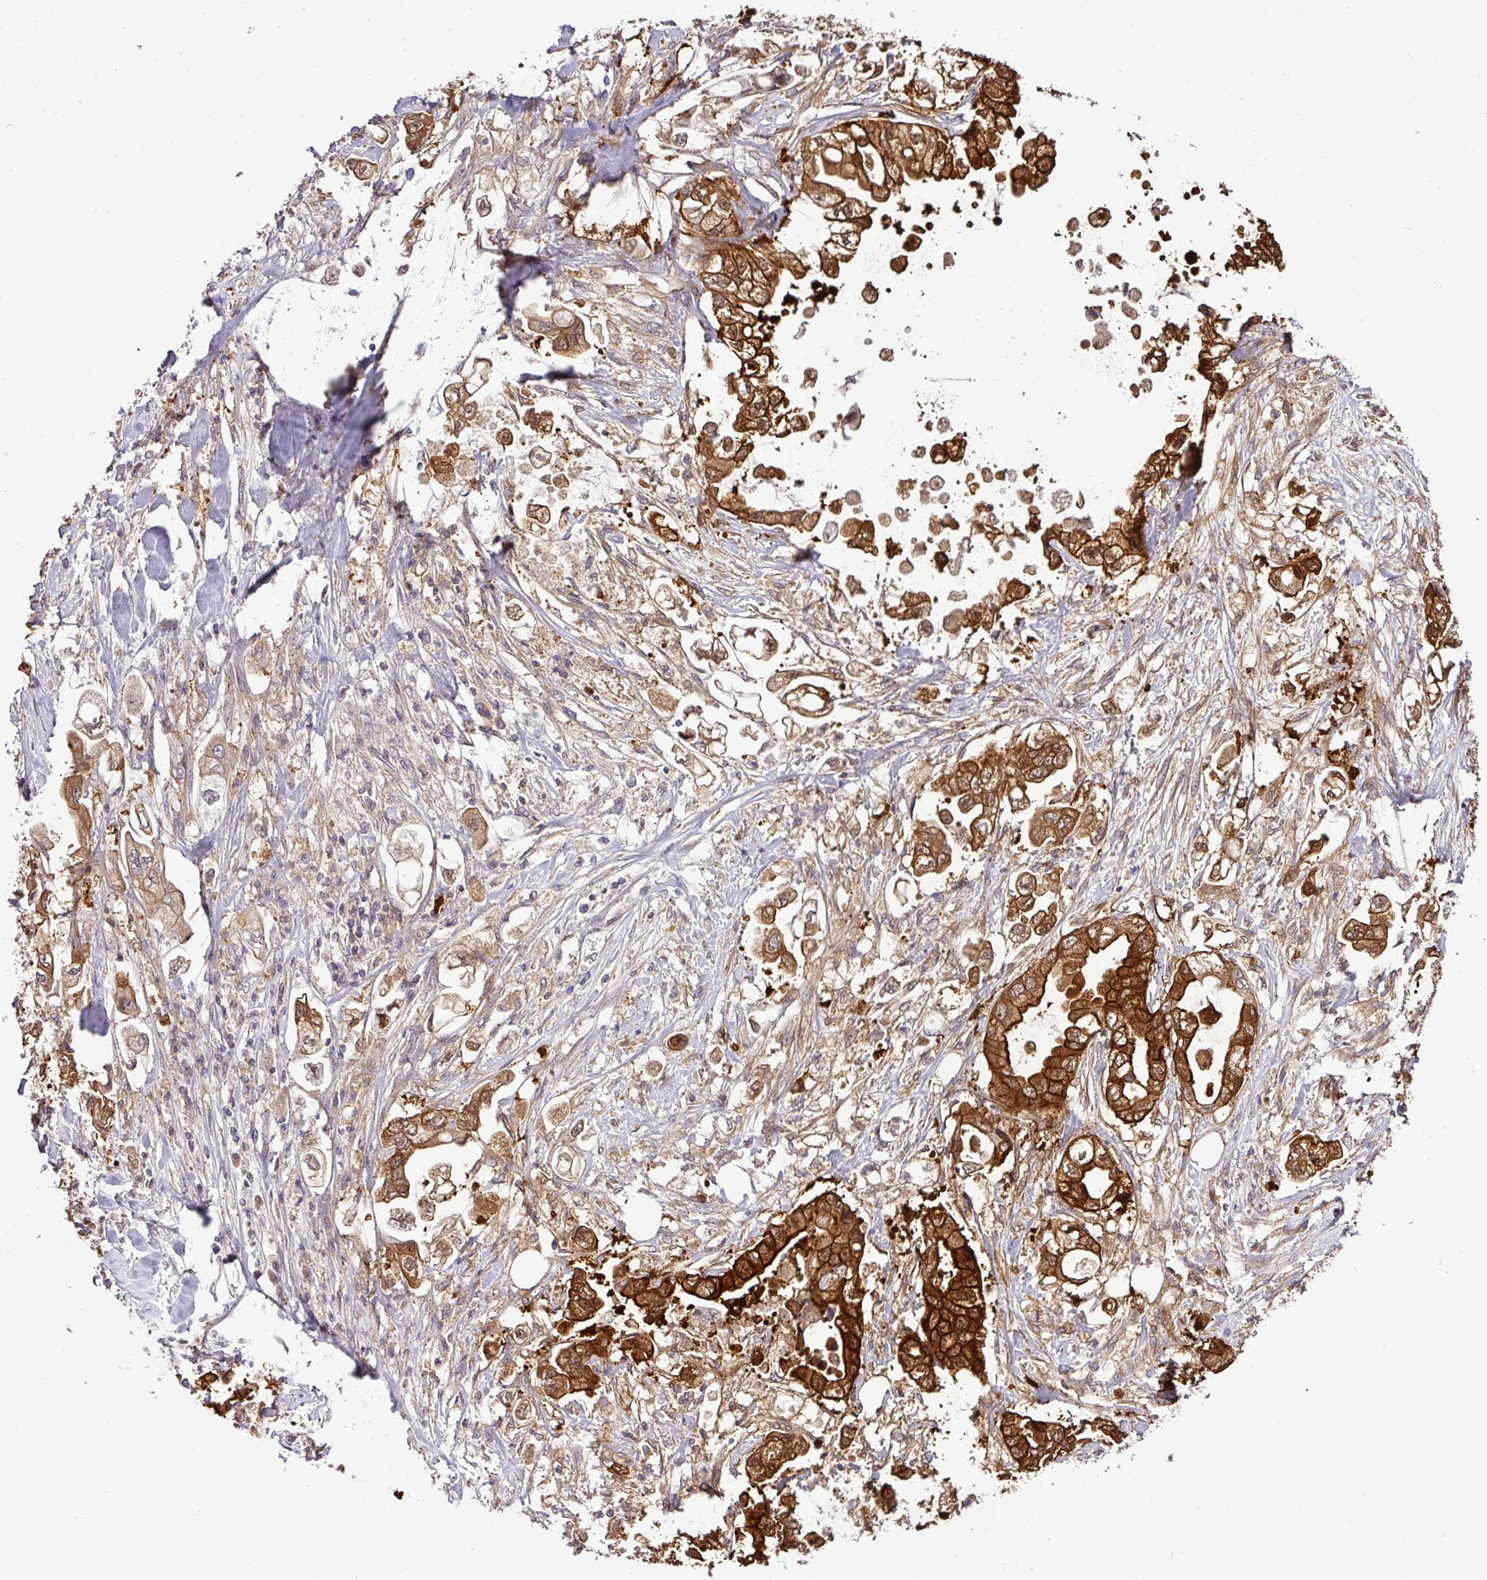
{"staining": {"intensity": "strong", "quantity": ">75%", "location": "cytoplasmic/membranous"}, "tissue": "stomach cancer", "cell_type": "Tumor cells", "image_type": "cancer", "snomed": [{"axis": "morphology", "description": "Adenocarcinoma, NOS"}, {"axis": "topography", "description": "Stomach"}], "caption": "A micrograph of human adenocarcinoma (stomach) stained for a protein displays strong cytoplasmic/membranous brown staining in tumor cells.", "gene": "TMEM107", "patient": {"sex": "male", "age": 62}}